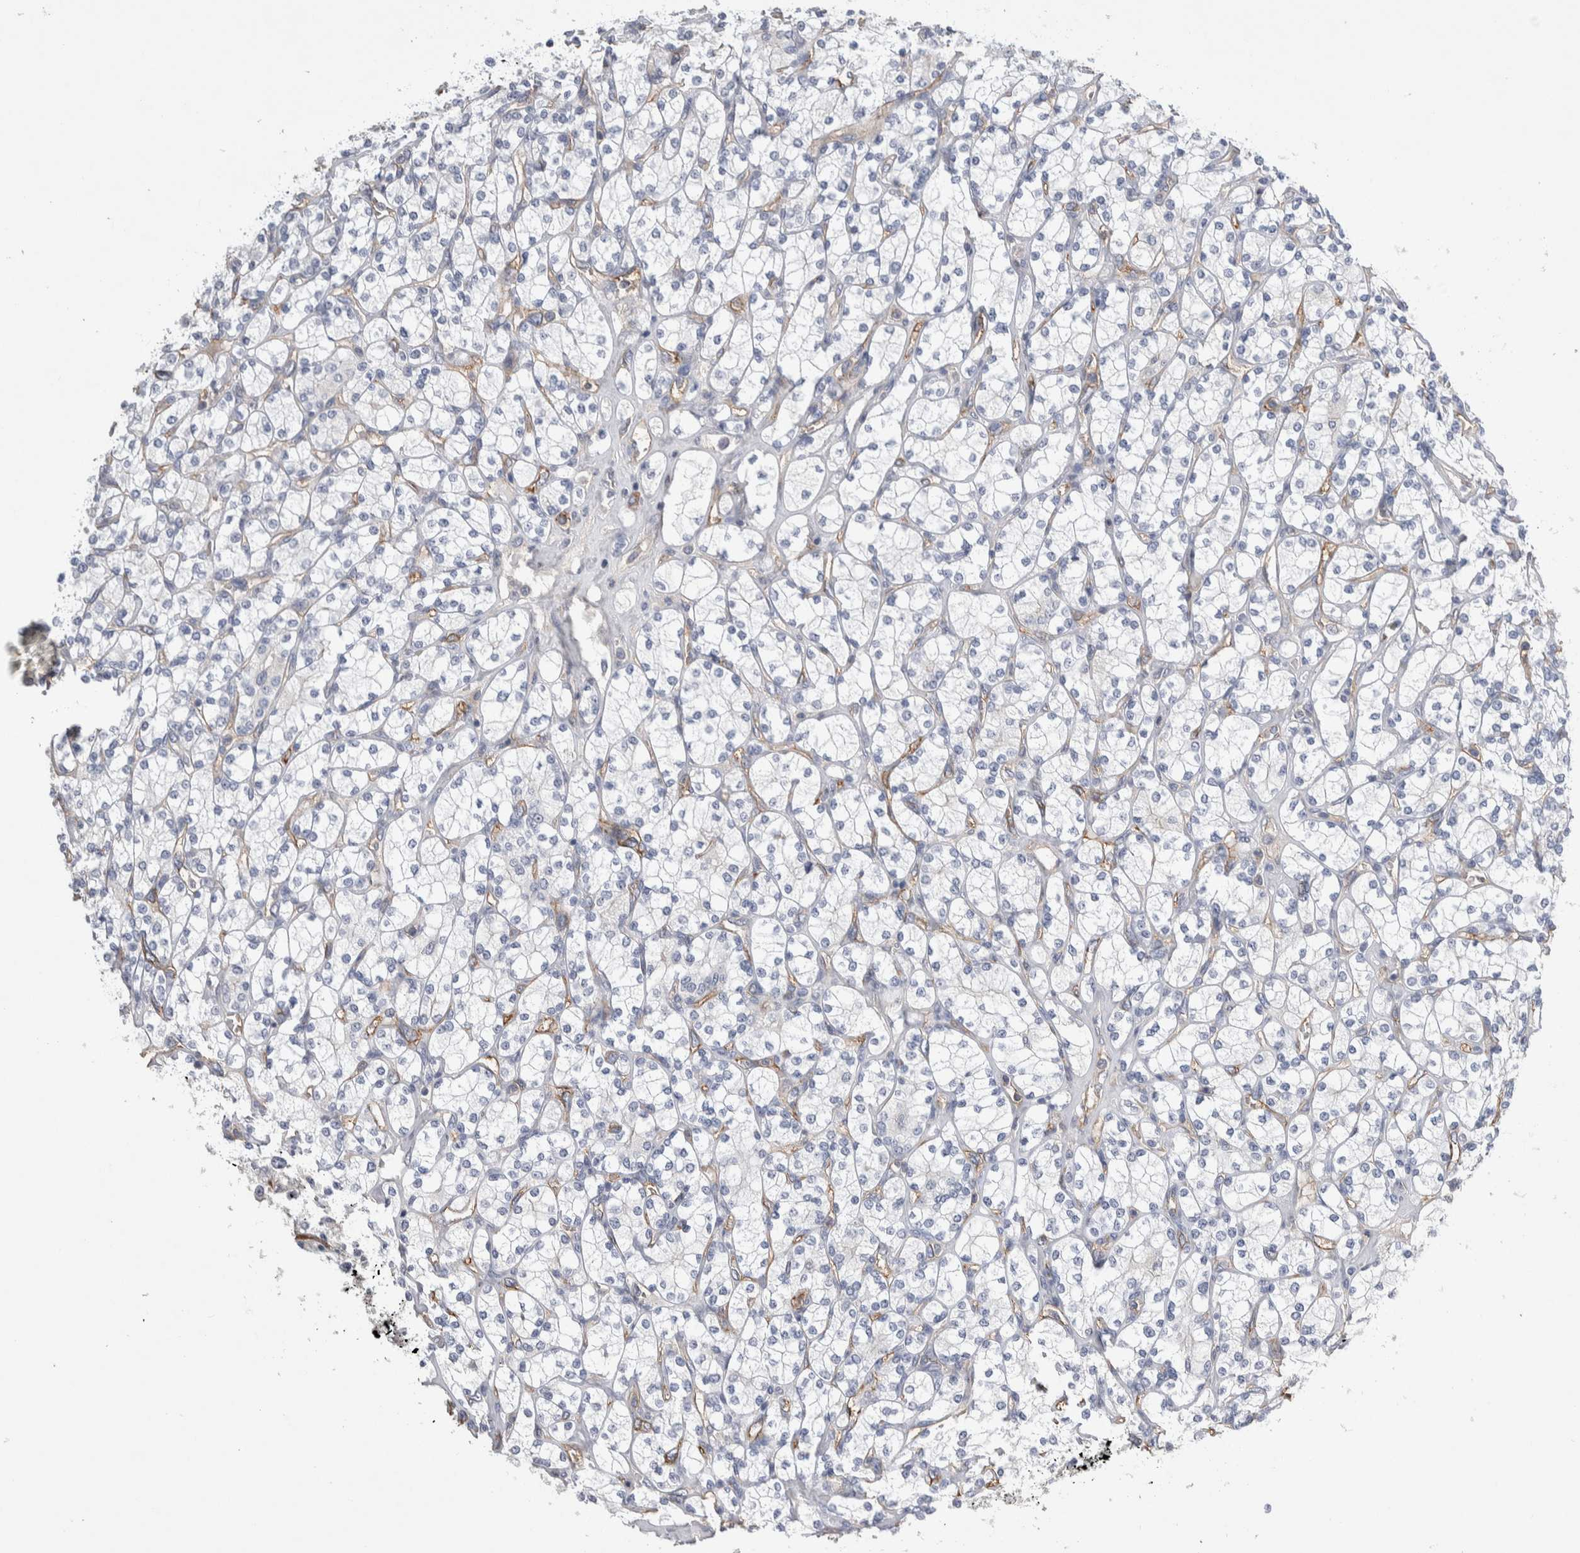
{"staining": {"intensity": "negative", "quantity": "none", "location": "none"}, "tissue": "renal cancer", "cell_type": "Tumor cells", "image_type": "cancer", "snomed": [{"axis": "morphology", "description": "Adenocarcinoma, NOS"}, {"axis": "topography", "description": "Kidney"}], "caption": "Histopathology image shows no significant protein positivity in tumor cells of renal cancer.", "gene": "CEP131", "patient": {"sex": "male", "age": 77}}